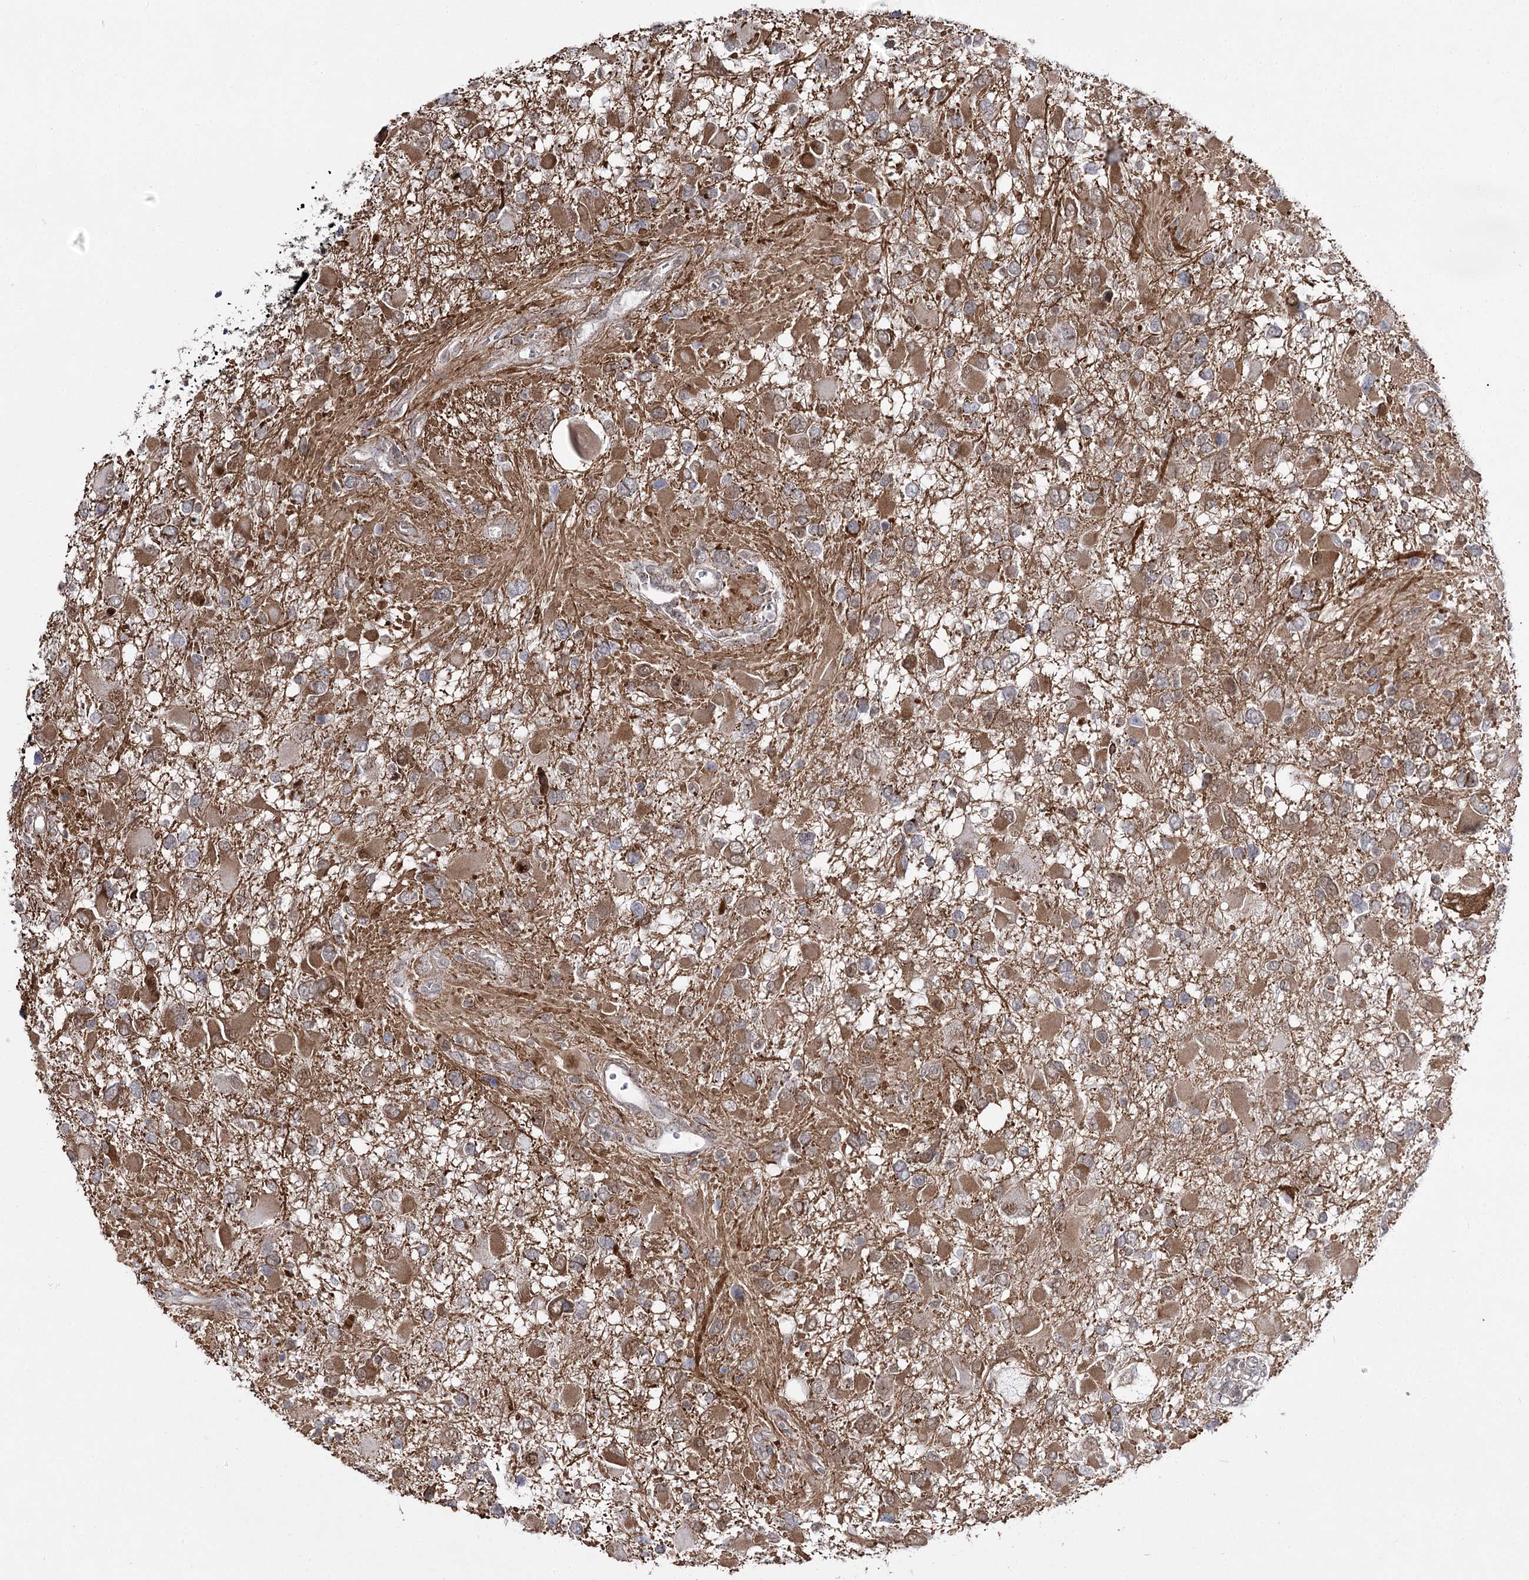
{"staining": {"intensity": "strong", "quantity": ">75%", "location": "cytoplasmic/membranous"}, "tissue": "glioma", "cell_type": "Tumor cells", "image_type": "cancer", "snomed": [{"axis": "morphology", "description": "Glioma, malignant, High grade"}, {"axis": "topography", "description": "Brain"}], "caption": "Glioma stained with a protein marker reveals strong staining in tumor cells.", "gene": "SLC4A1AP", "patient": {"sex": "male", "age": 53}}